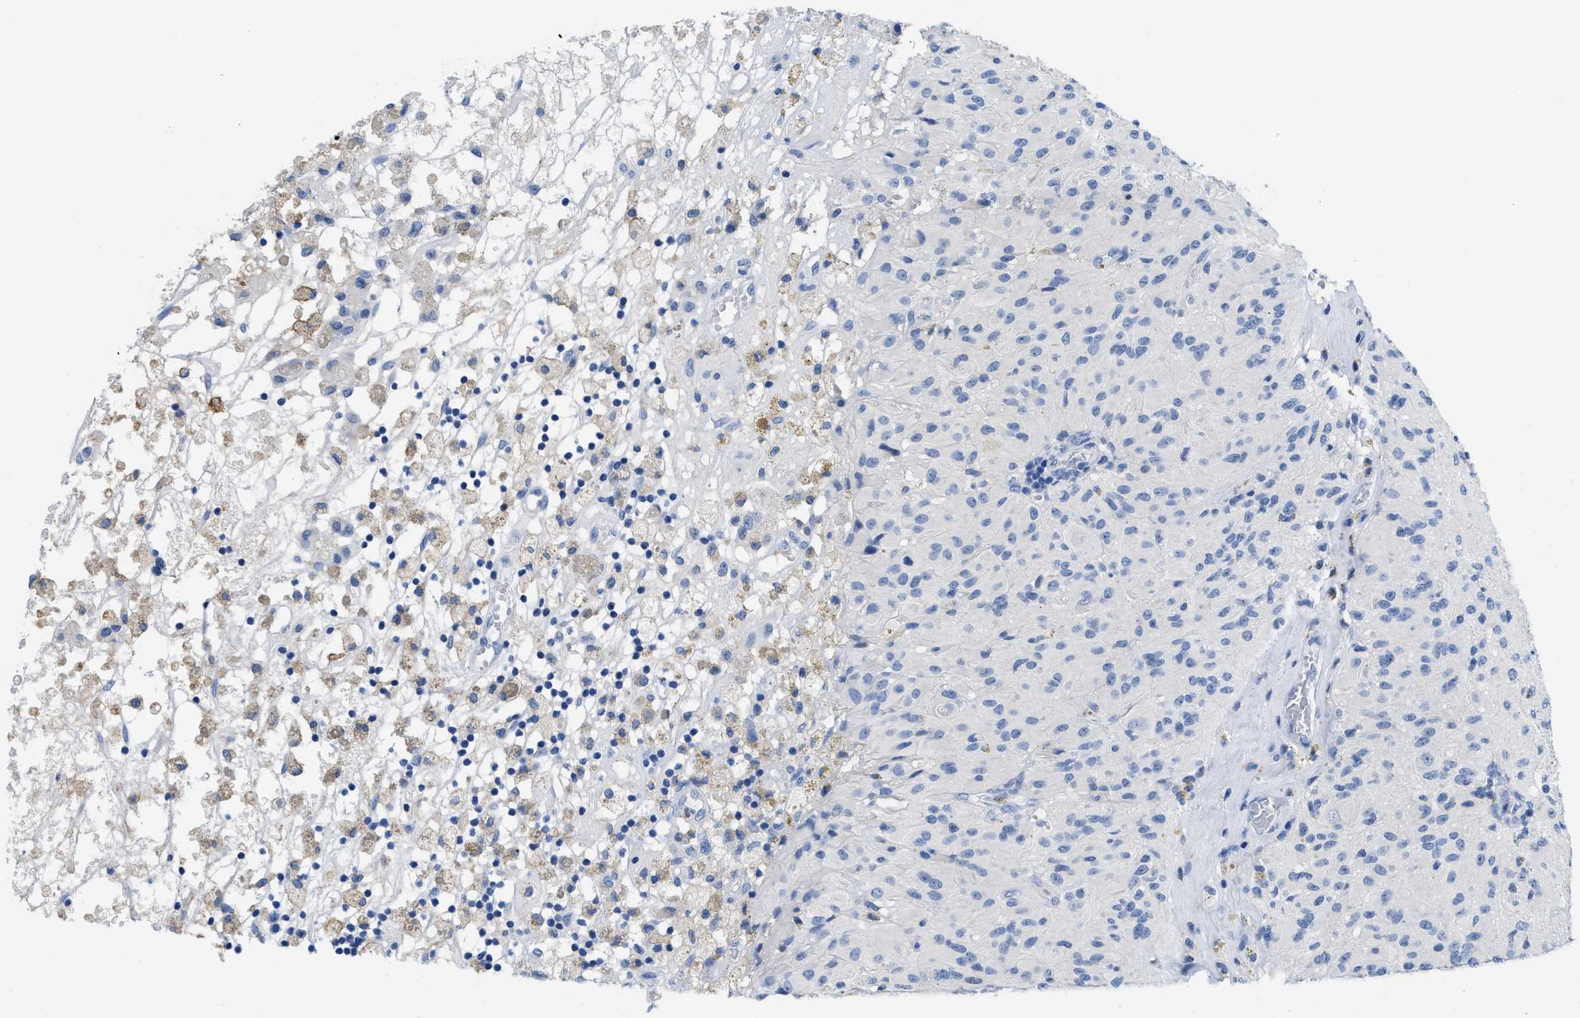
{"staining": {"intensity": "negative", "quantity": "none", "location": "none"}, "tissue": "glioma", "cell_type": "Tumor cells", "image_type": "cancer", "snomed": [{"axis": "morphology", "description": "Glioma, malignant, High grade"}, {"axis": "topography", "description": "Brain"}], "caption": "This image is of glioma stained with IHC to label a protein in brown with the nuclei are counter-stained blue. There is no staining in tumor cells. Nuclei are stained in blue.", "gene": "CR1", "patient": {"sex": "female", "age": 59}}